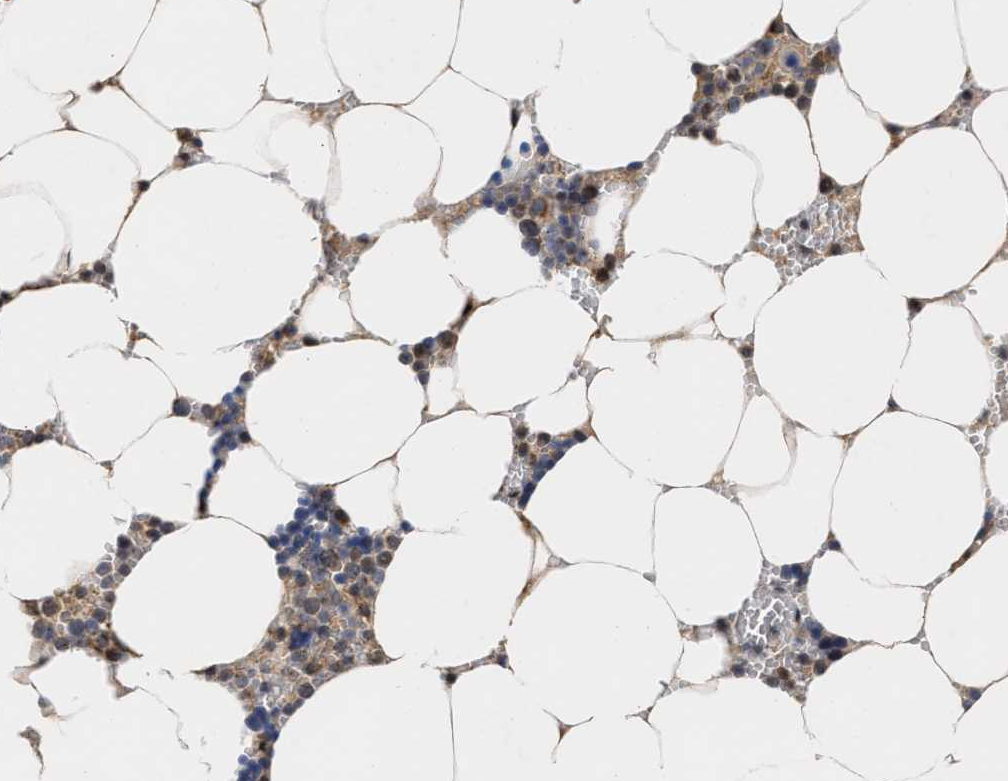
{"staining": {"intensity": "moderate", "quantity": "<25%", "location": "cytoplasmic/membranous"}, "tissue": "bone marrow", "cell_type": "Hematopoietic cells", "image_type": "normal", "snomed": [{"axis": "morphology", "description": "Normal tissue, NOS"}, {"axis": "topography", "description": "Bone marrow"}], "caption": "Immunohistochemical staining of benign human bone marrow demonstrates <25% levels of moderate cytoplasmic/membranous protein staining in about <25% of hematopoietic cells. (brown staining indicates protein expression, while blue staining denotes nuclei).", "gene": "CLIP2", "patient": {"sex": "male", "age": 70}}